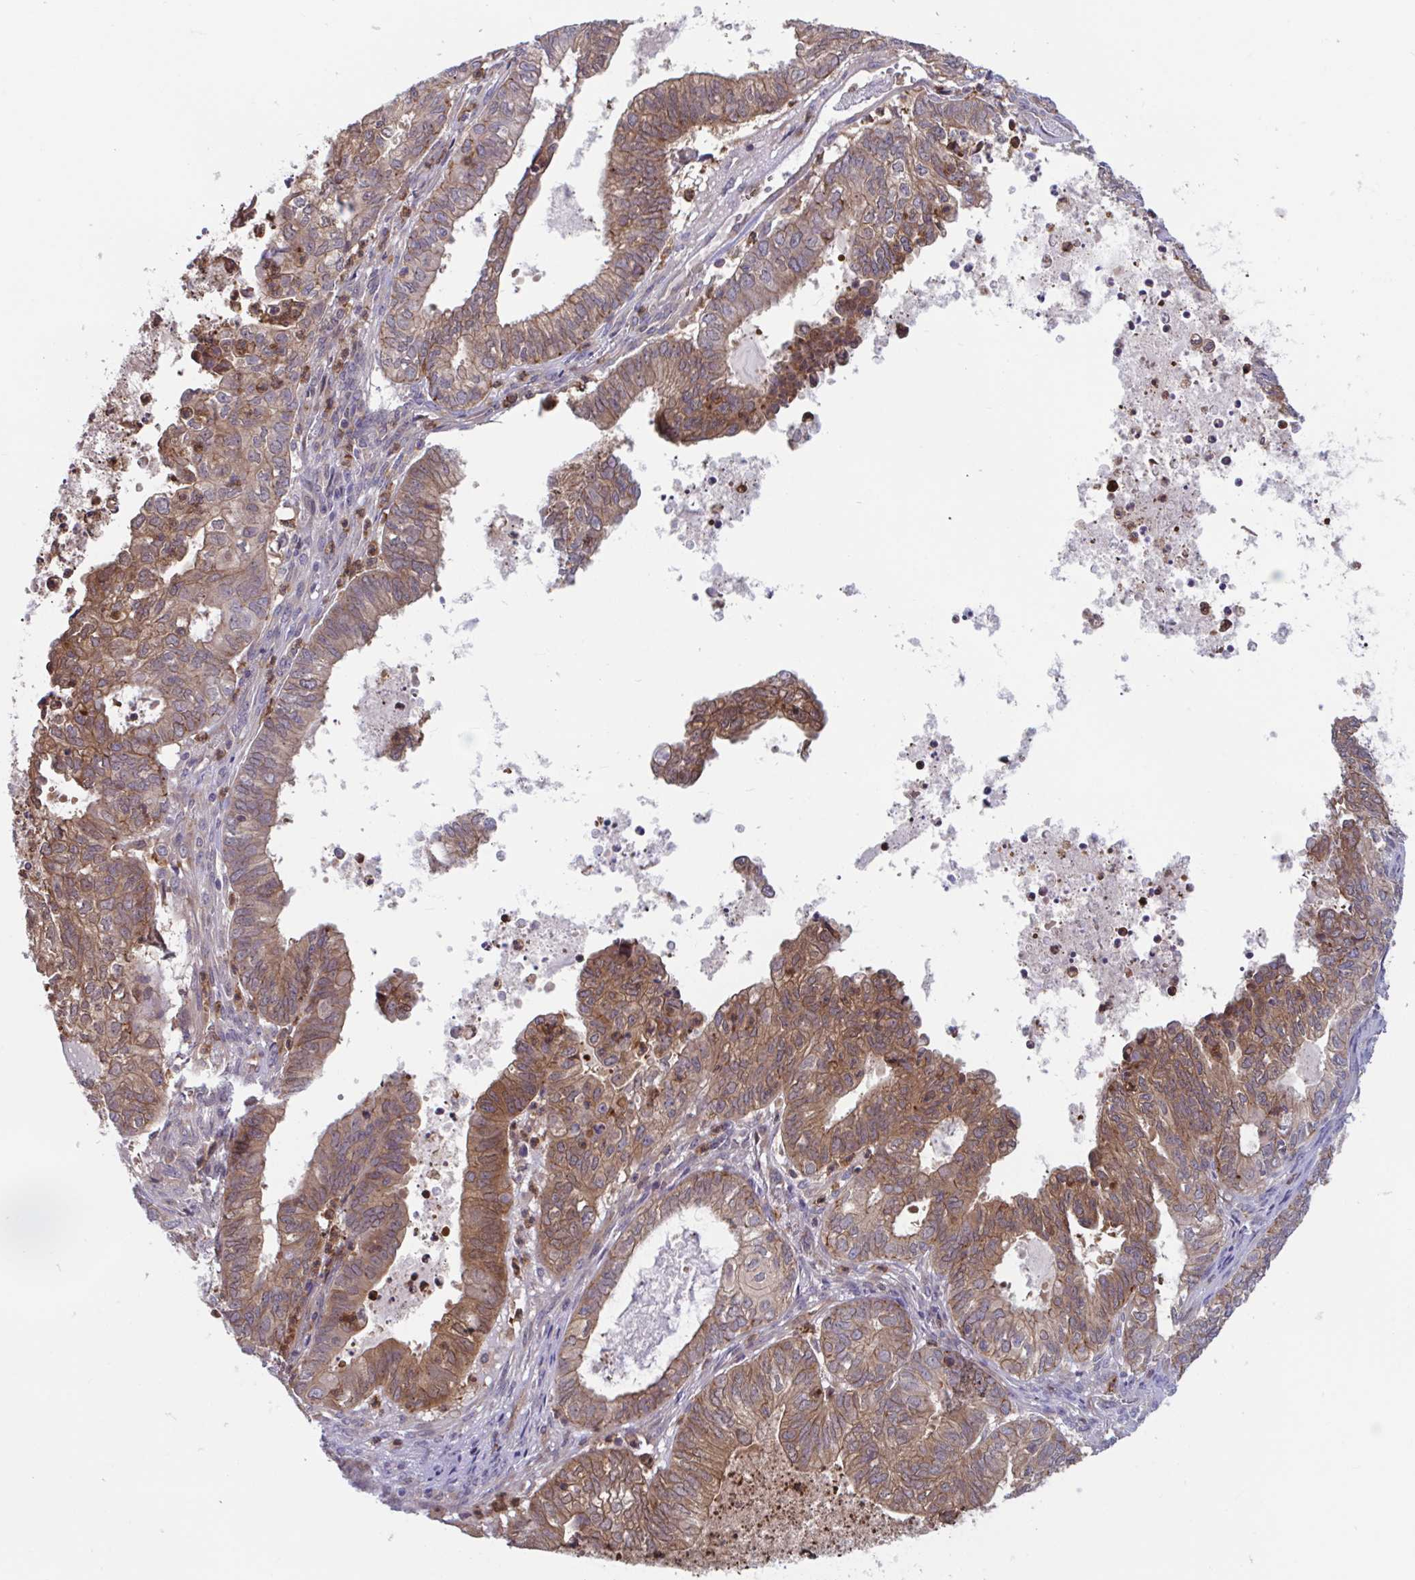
{"staining": {"intensity": "moderate", "quantity": ">75%", "location": "cytoplasmic/membranous"}, "tissue": "ovarian cancer", "cell_type": "Tumor cells", "image_type": "cancer", "snomed": [{"axis": "morphology", "description": "Carcinoma, endometroid"}, {"axis": "topography", "description": "Ovary"}], "caption": "This micrograph shows immunohistochemistry staining of ovarian endometroid carcinoma, with medium moderate cytoplasmic/membranous expression in approximately >75% of tumor cells.", "gene": "LMNTD2", "patient": {"sex": "female", "age": 64}}